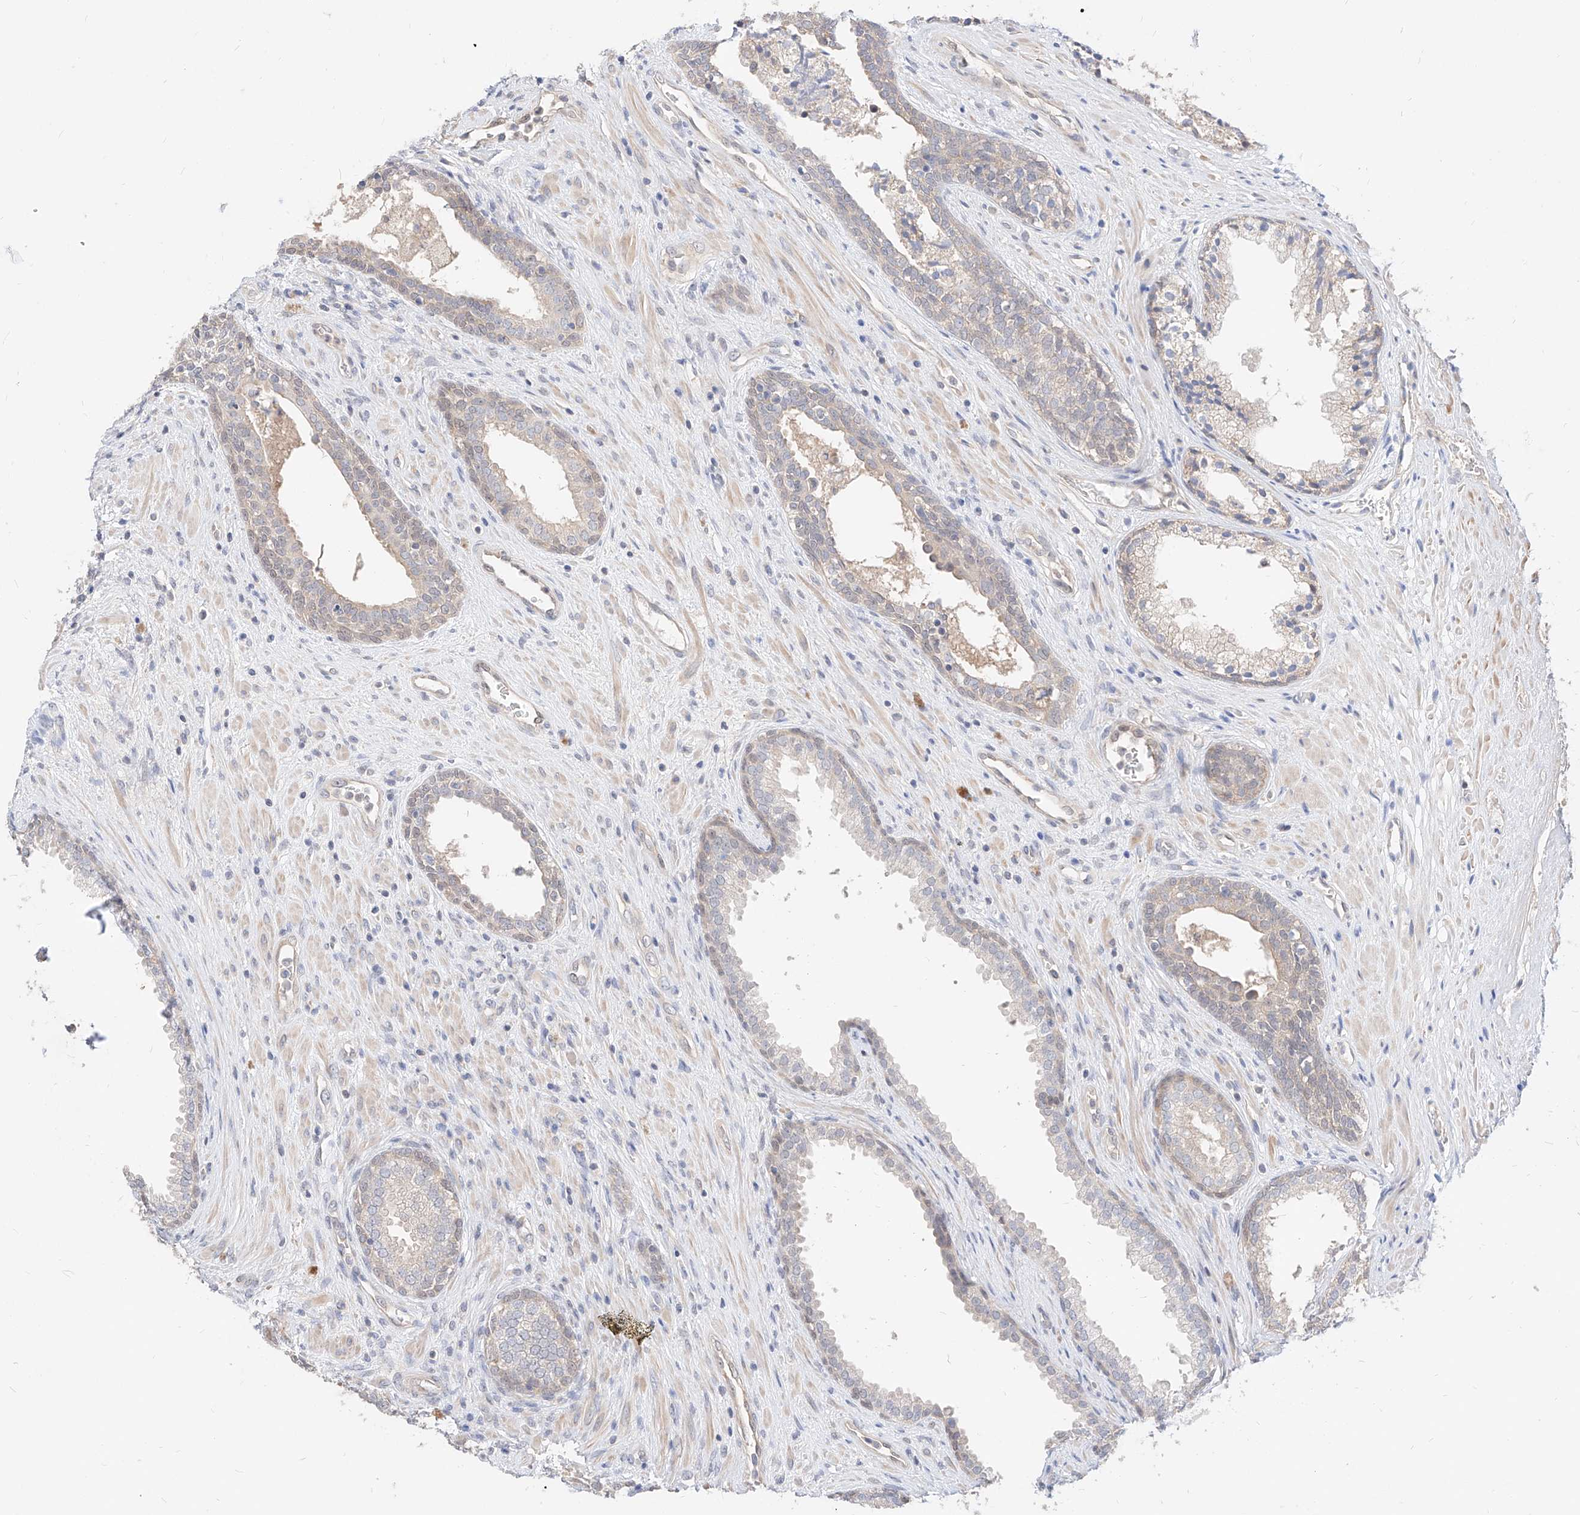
{"staining": {"intensity": "negative", "quantity": "none", "location": "none"}, "tissue": "prostate", "cell_type": "Glandular cells", "image_type": "normal", "snomed": [{"axis": "morphology", "description": "Normal tissue, NOS"}, {"axis": "topography", "description": "Prostate"}], "caption": "DAB (3,3'-diaminobenzidine) immunohistochemical staining of unremarkable human prostate shows no significant expression in glandular cells. Brightfield microscopy of IHC stained with DAB (brown) and hematoxylin (blue), captured at high magnification.", "gene": "TSNAX", "patient": {"sex": "male", "age": 76}}